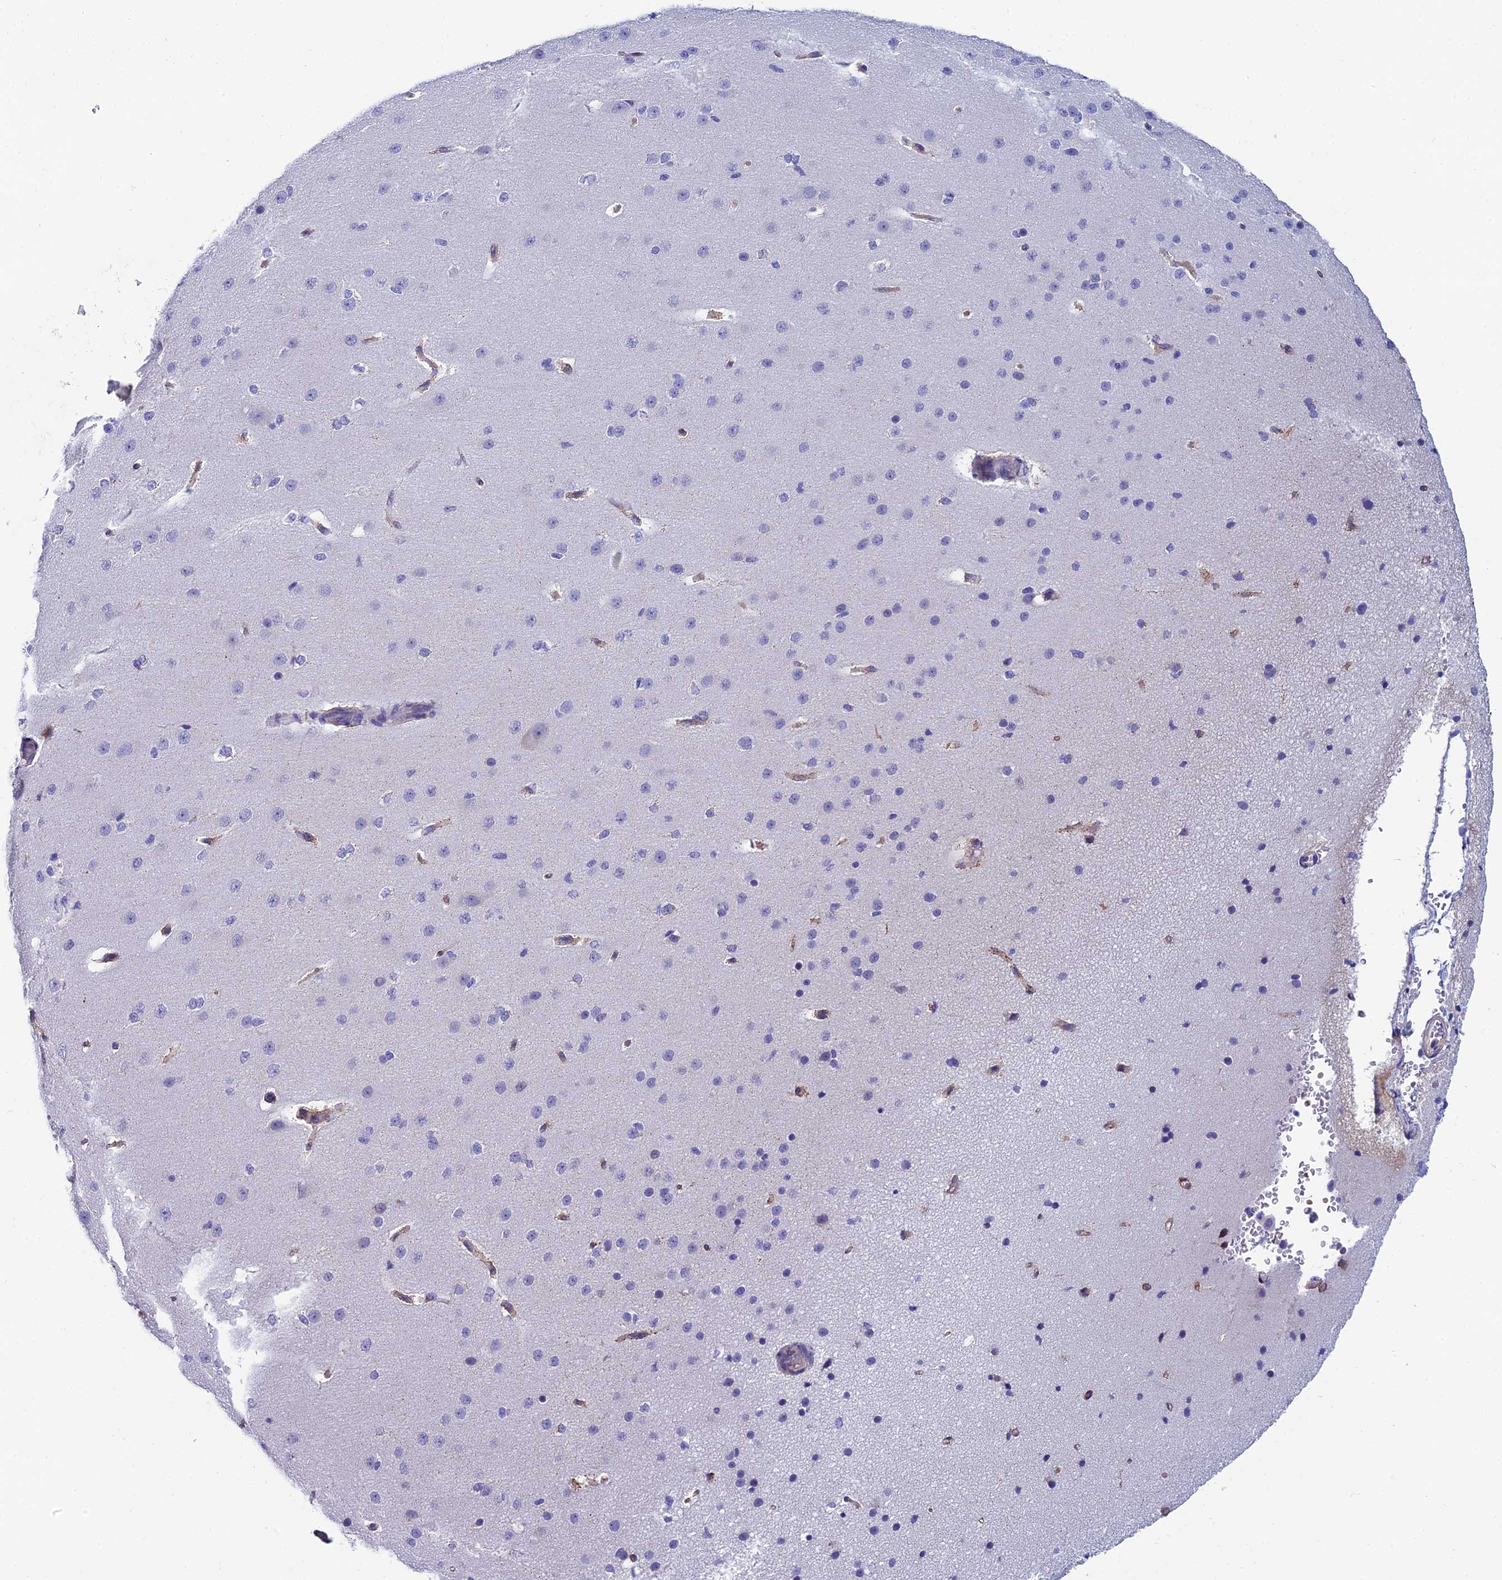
{"staining": {"intensity": "weak", "quantity": ">75%", "location": "cytoplasmic/membranous"}, "tissue": "cerebral cortex", "cell_type": "Endothelial cells", "image_type": "normal", "snomed": [{"axis": "morphology", "description": "Normal tissue, NOS"}, {"axis": "morphology", "description": "Developmental malformation"}, {"axis": "topography", "description": "Cerebral cortex"}], "caption": "A high-resolution micrograph shows IHC staining of unremarkable cerebral cortex, which exhibits weak cytoplasmic/membranous positivity in about >75% of endothelial cells.", "gene": "MACIR", "patient": {"sex": "female", "age": 30}}